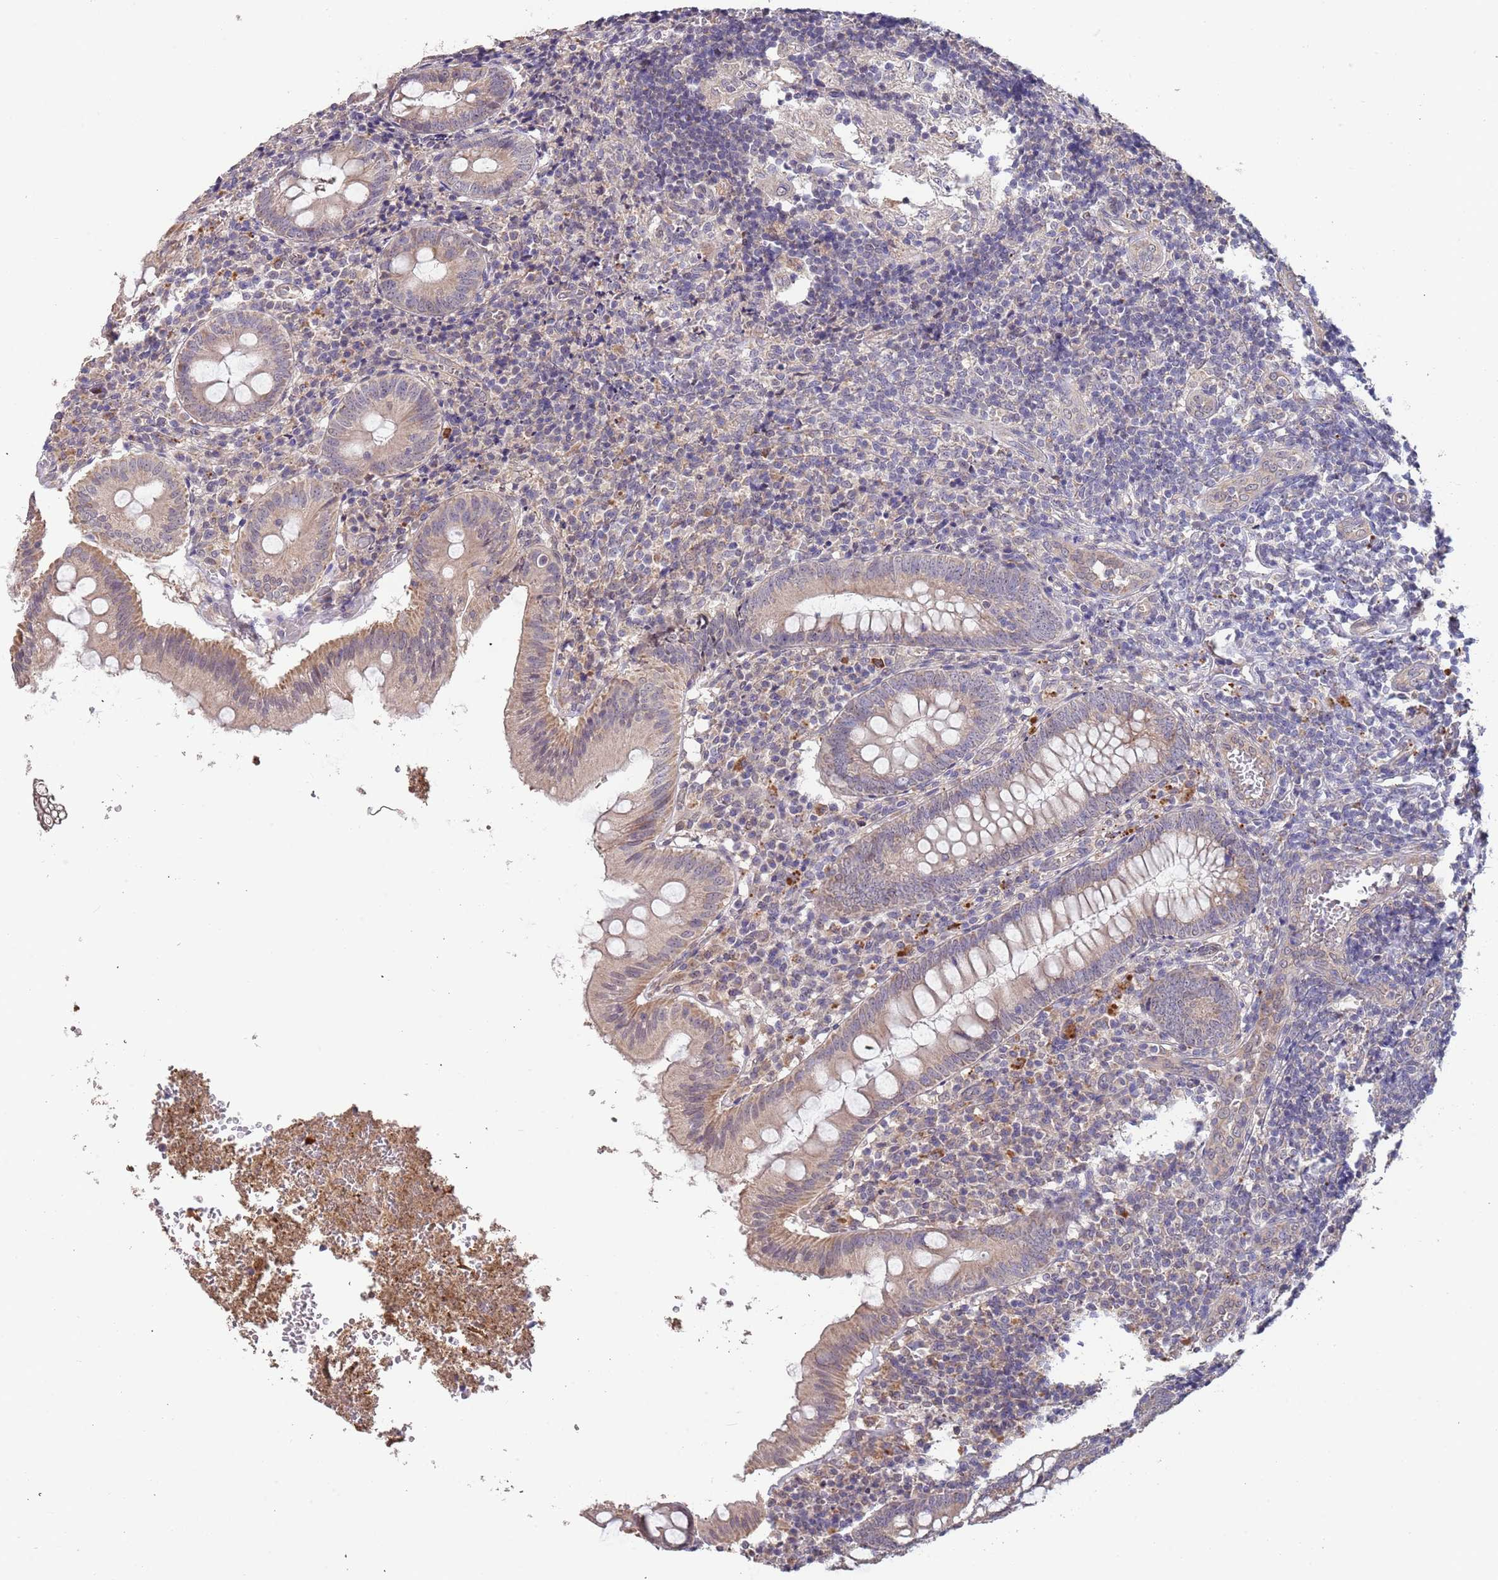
{"staining": {"intensity": "moderate", "quantity": "25%-75%", "location": "cytoplasmic/membranous"}, "tissue": "appendix", "cell_type": "Glandular cells", "image_type": "normal", "snomed": [{"axis": "morphology", "description": "Normal tissue, NOS"}, {"axis": "topography", "description": "Appendix"}], "caption": "DAB immunohistochemical staining of normal human appendix displays moderate cytoplasmic/membranous protein expression in about 25%-75% of glandular cells.", "gene": "TMEM64", "patient": {"sex": "male", "age": 8}}